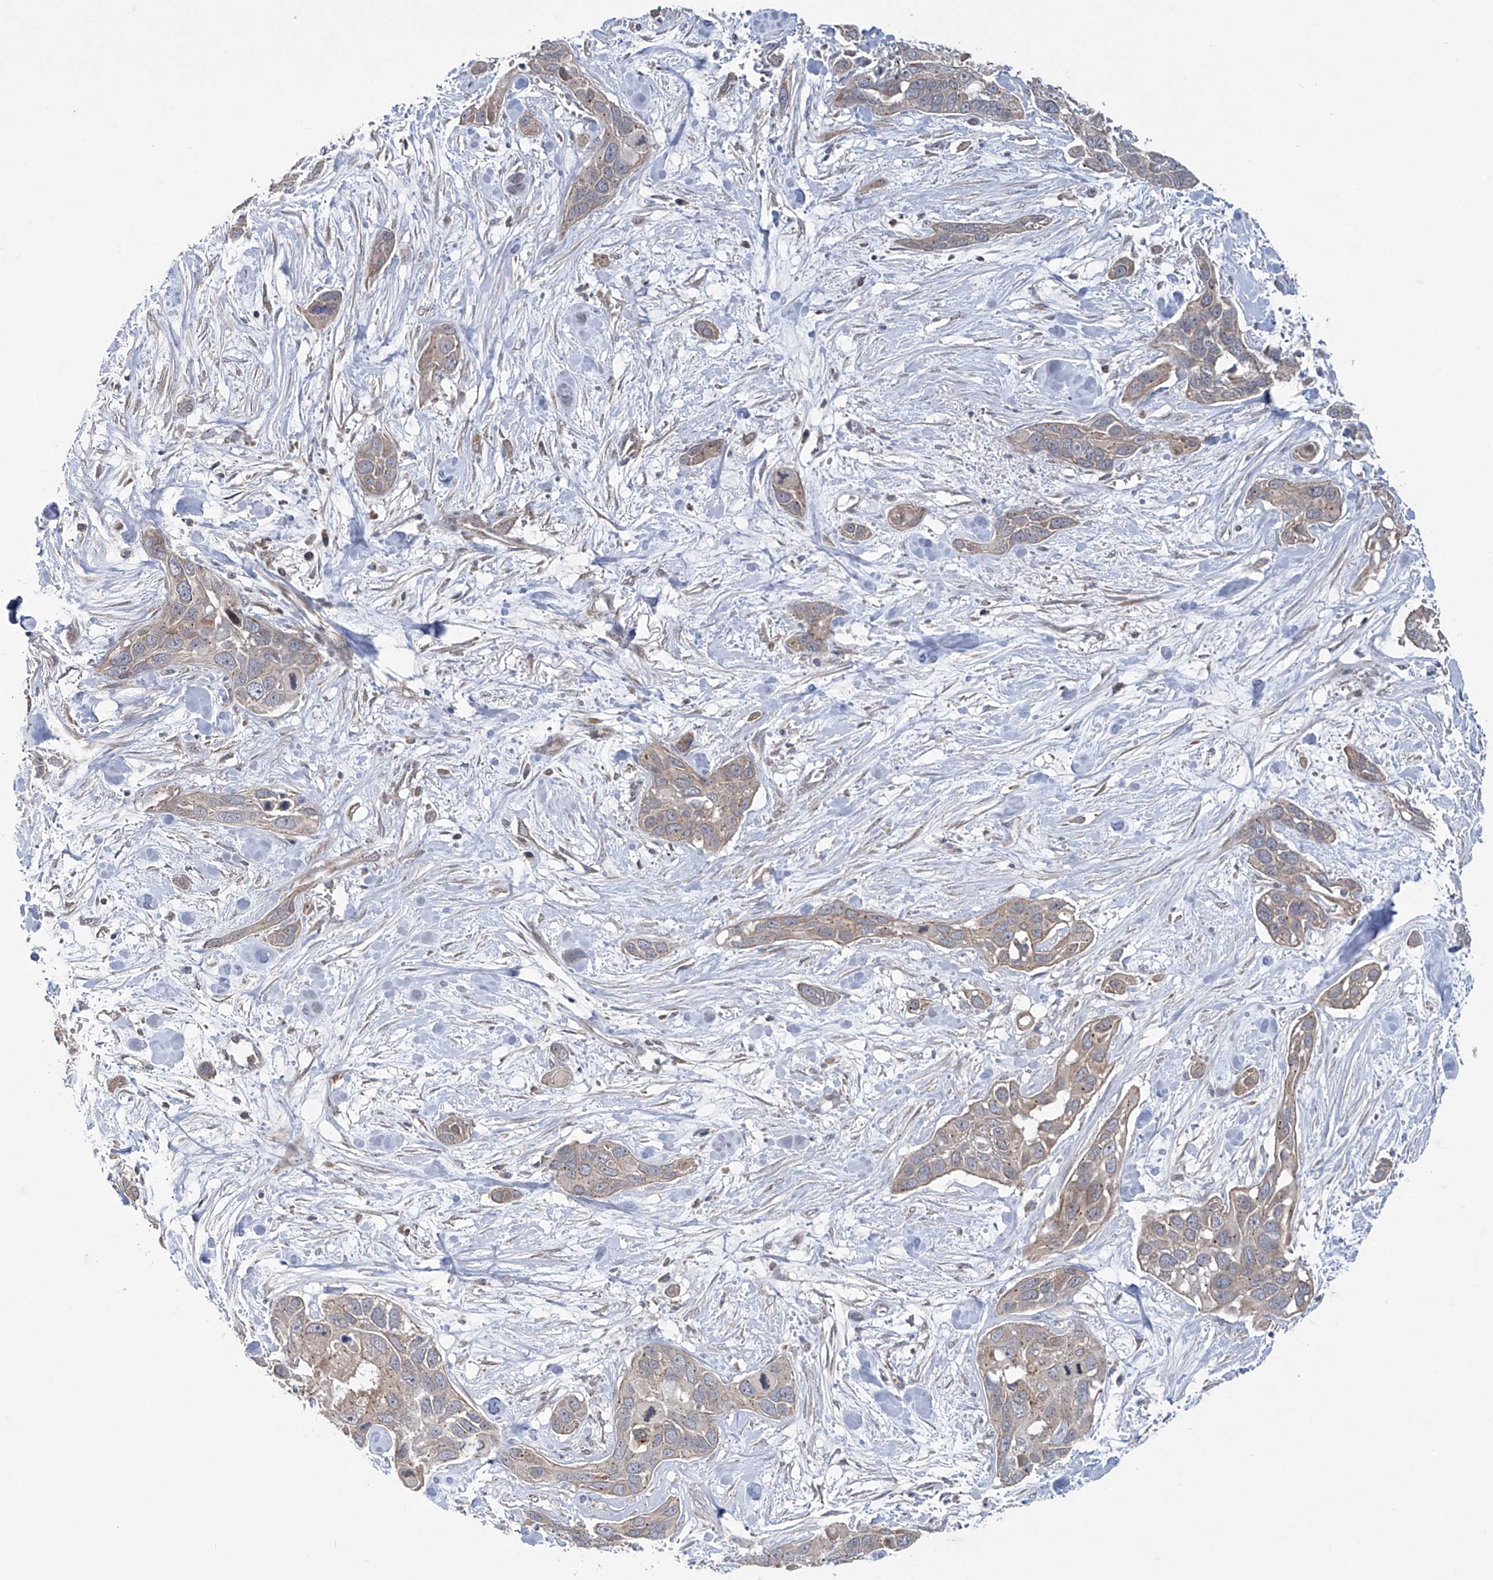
{"staining": {"intensity": "weak", "quantity": "25%-75%", "location": "cytoplasmic/membranous"}, "tissue": "pancreatic cancer", "cell_type": "Tumor cells", "image_type": "cancer", "snomed": [{"axis": "morphology", "description": "Adenocarcinoma, NOS"}, {"axis": "topography", "description": "Pancreas"}], "caption": "DAB (3,3'-diaminobenzidine) immunohistochemical staining of human pancreatic cancer (adenocarcinoma) exhibits weak cytoplasmic/membranous protein expression in approximately 25%-75% of tumor cells.", "gene": "TRIM60", "patient": {"sex": "female", "age": 60}}